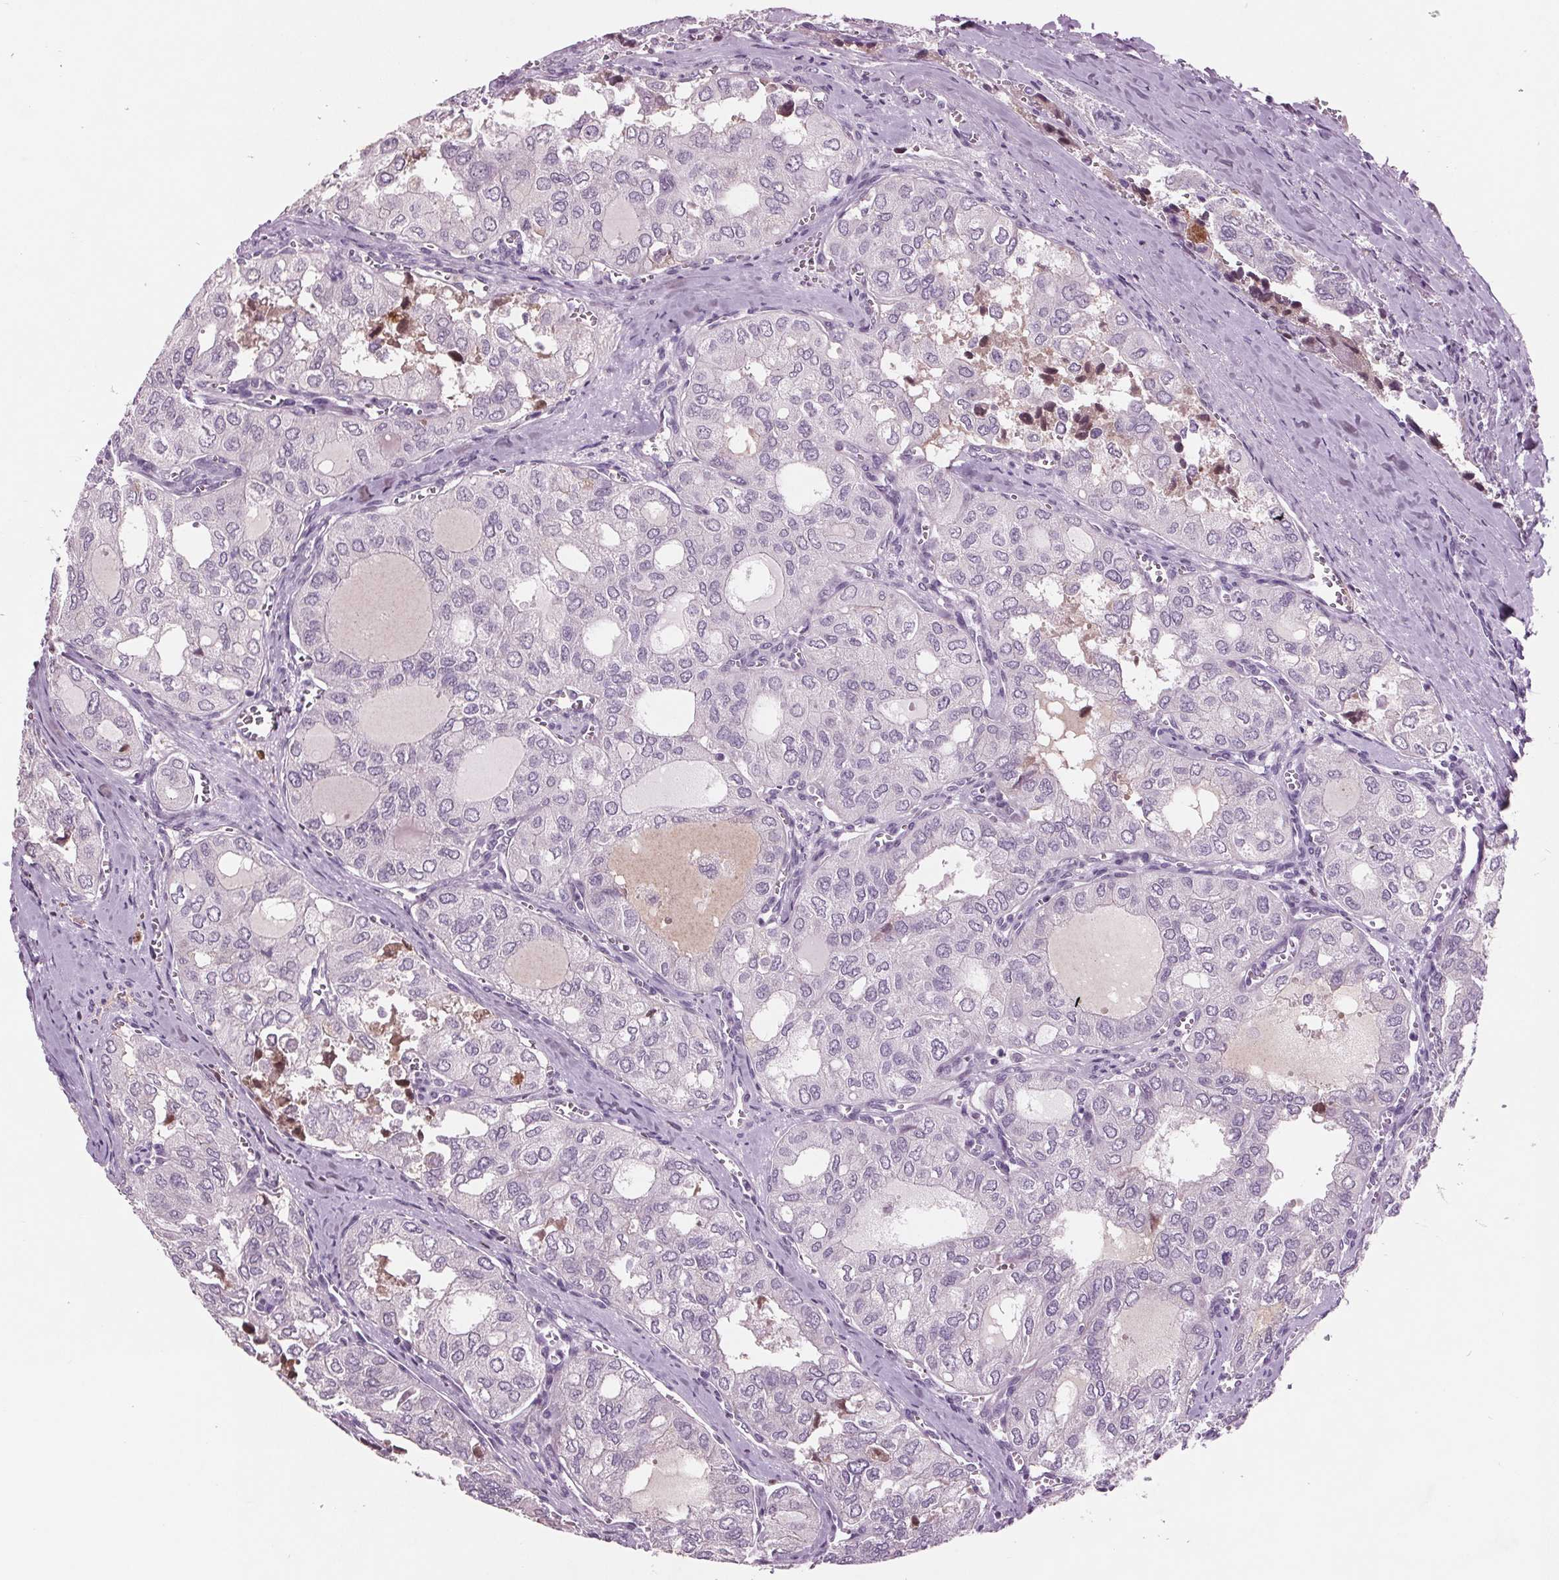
{"staining": {"intensity": "negative", "quantity": "none", "location": "none"}, "tissue": "thyroid cancer", "cell_type": "Tumor cells", "image_type": "cancer", "snomed": [{"axis": "morphology", "description": "Follicular adenoma carcinoma, NOS"}, {"axis": "topography", "description": "Thyroid gland"}], "caption": "Tumor cells show no significant positivity in thyroid cancer.", "gene": "C6", "patient": {"sex": "male", "age": 75}}